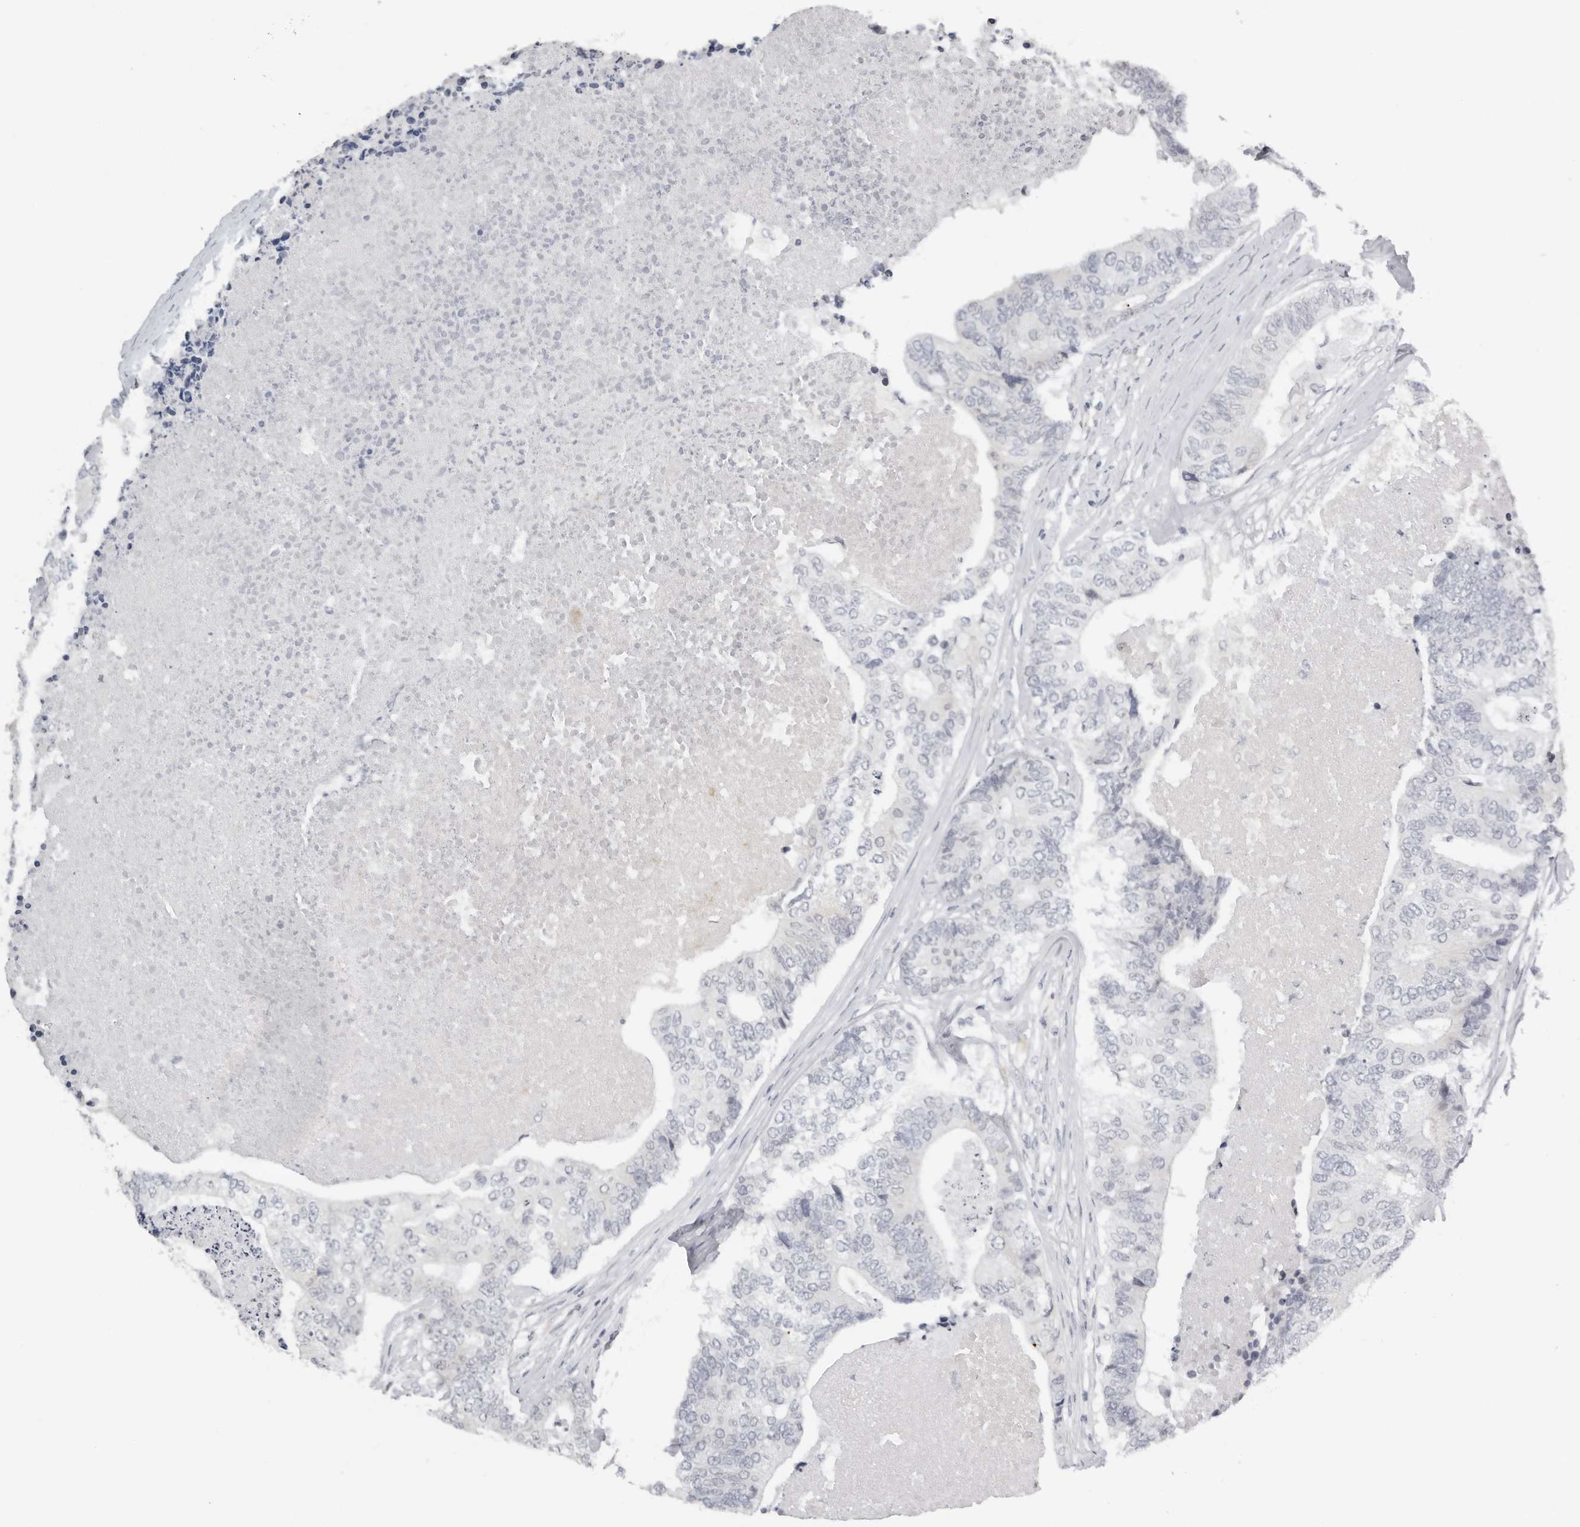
{"staining": {"intensity": "negative", "quantity": "none", "location": "none"}, "tissue": "colorectal cancer", "cell_type": "Tumor cells", "image_type": "cancer", "snomed": [{"axis": "morphology", "description": "Adenocarcinoma, NOS"}, {"axis": "topography", "description": "Colon"}], "caption": "DAB immunohistochemical staining of human colorectal adenocarcinoma exhibits no significant staining in tumor cells.", "gene": "ACP6", "patient": {"sex": "female", "age": 67}}